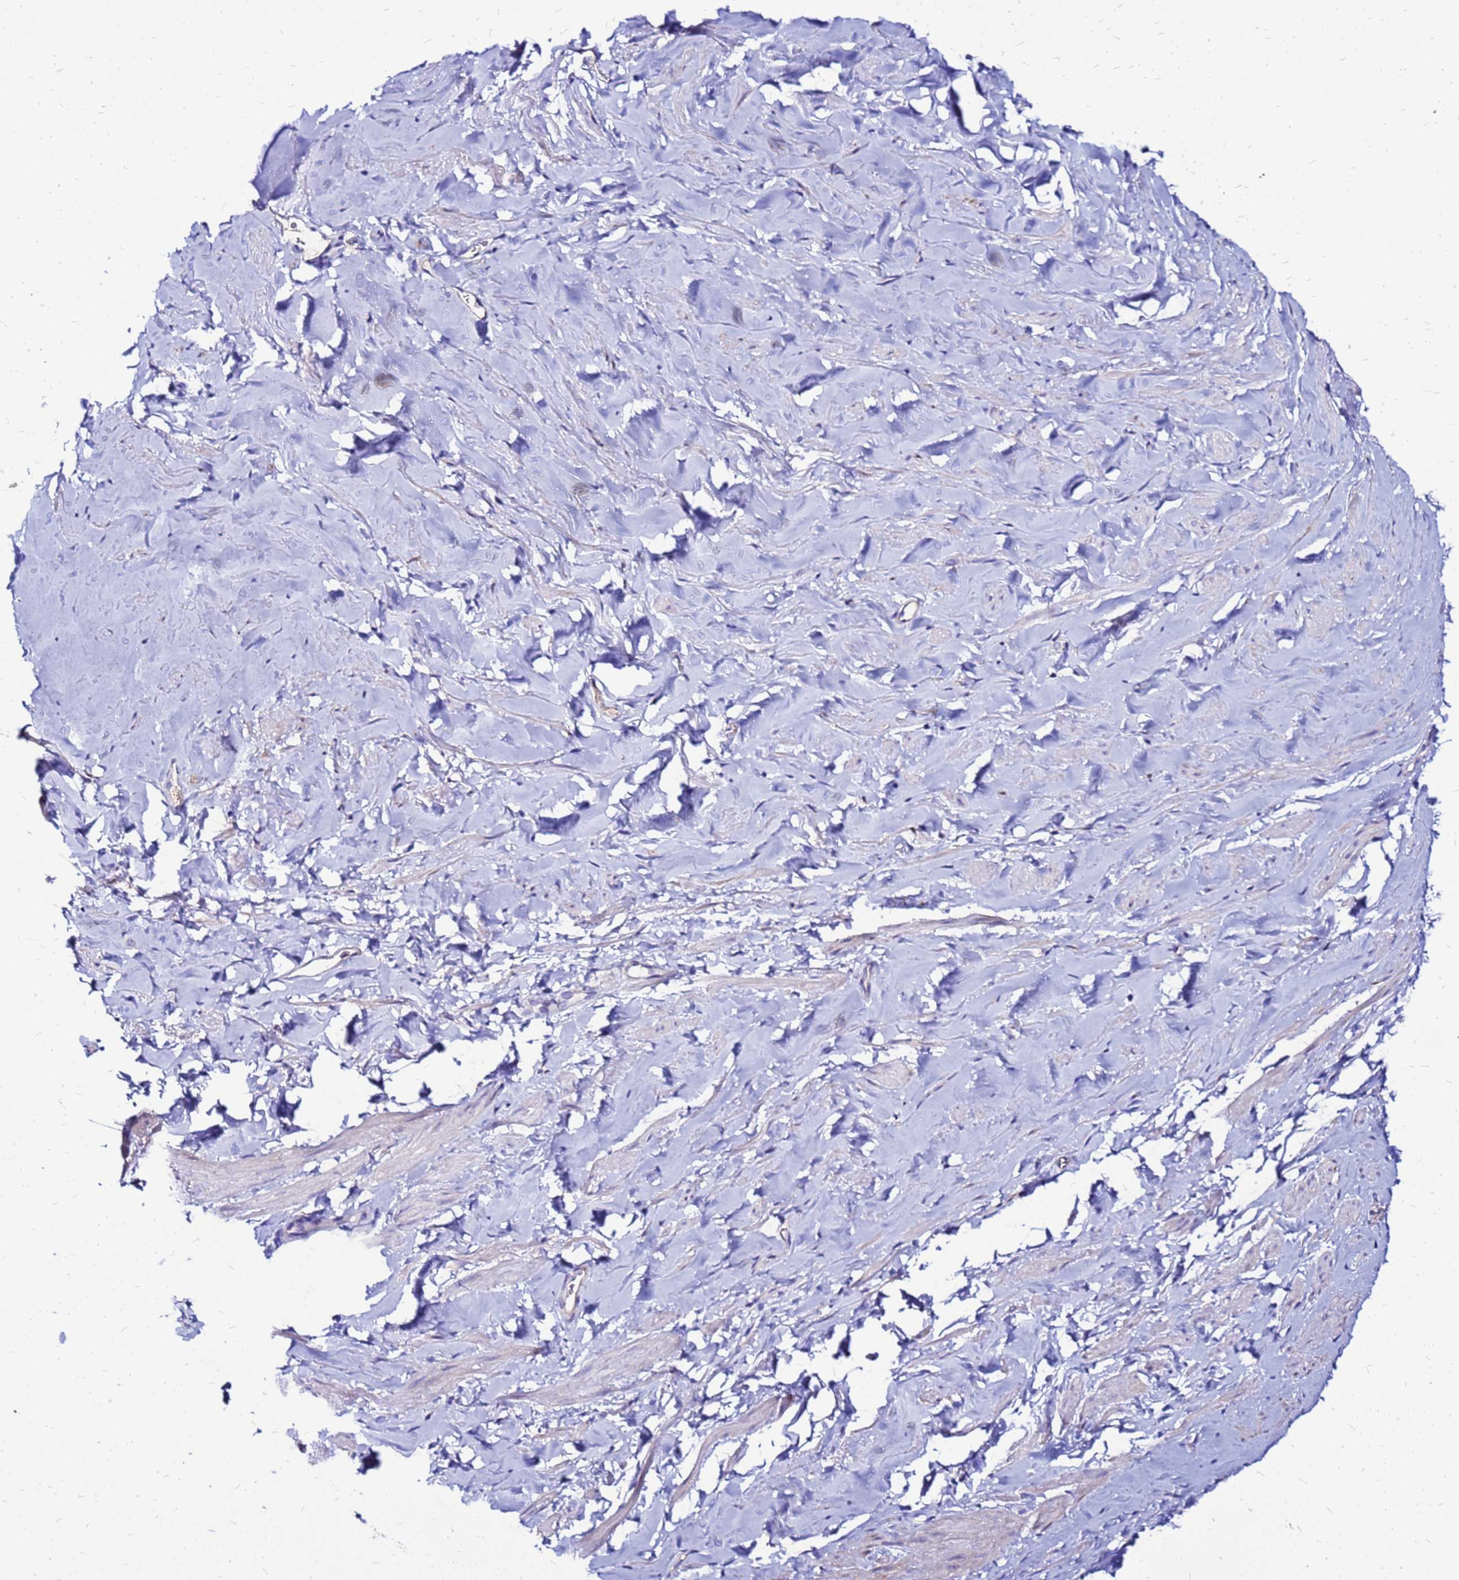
{"staining": {"intensity": "negative", "quantity": "none", "location": "none"}, "tissue": "smooth muscle", "cell_type": "Smooth muscle cells", "image_type": "normal", "snomed": [{"axis": "morphology", "description": "Normal tissue, NOS"}, {"axis": "topography", "description": "Smooth muscle"}, {"axis": "topography", "description": "Peripheral nerve tissue"}], "caption": "The image shows no significant positivity in smooth muscle cells of smooth muscle. (DAB immunohistochemistry visualized using brightfield microscopy, high magnification).", "gene": "ARHGEF35", "patient": {"sex": "male", "age": 69}}